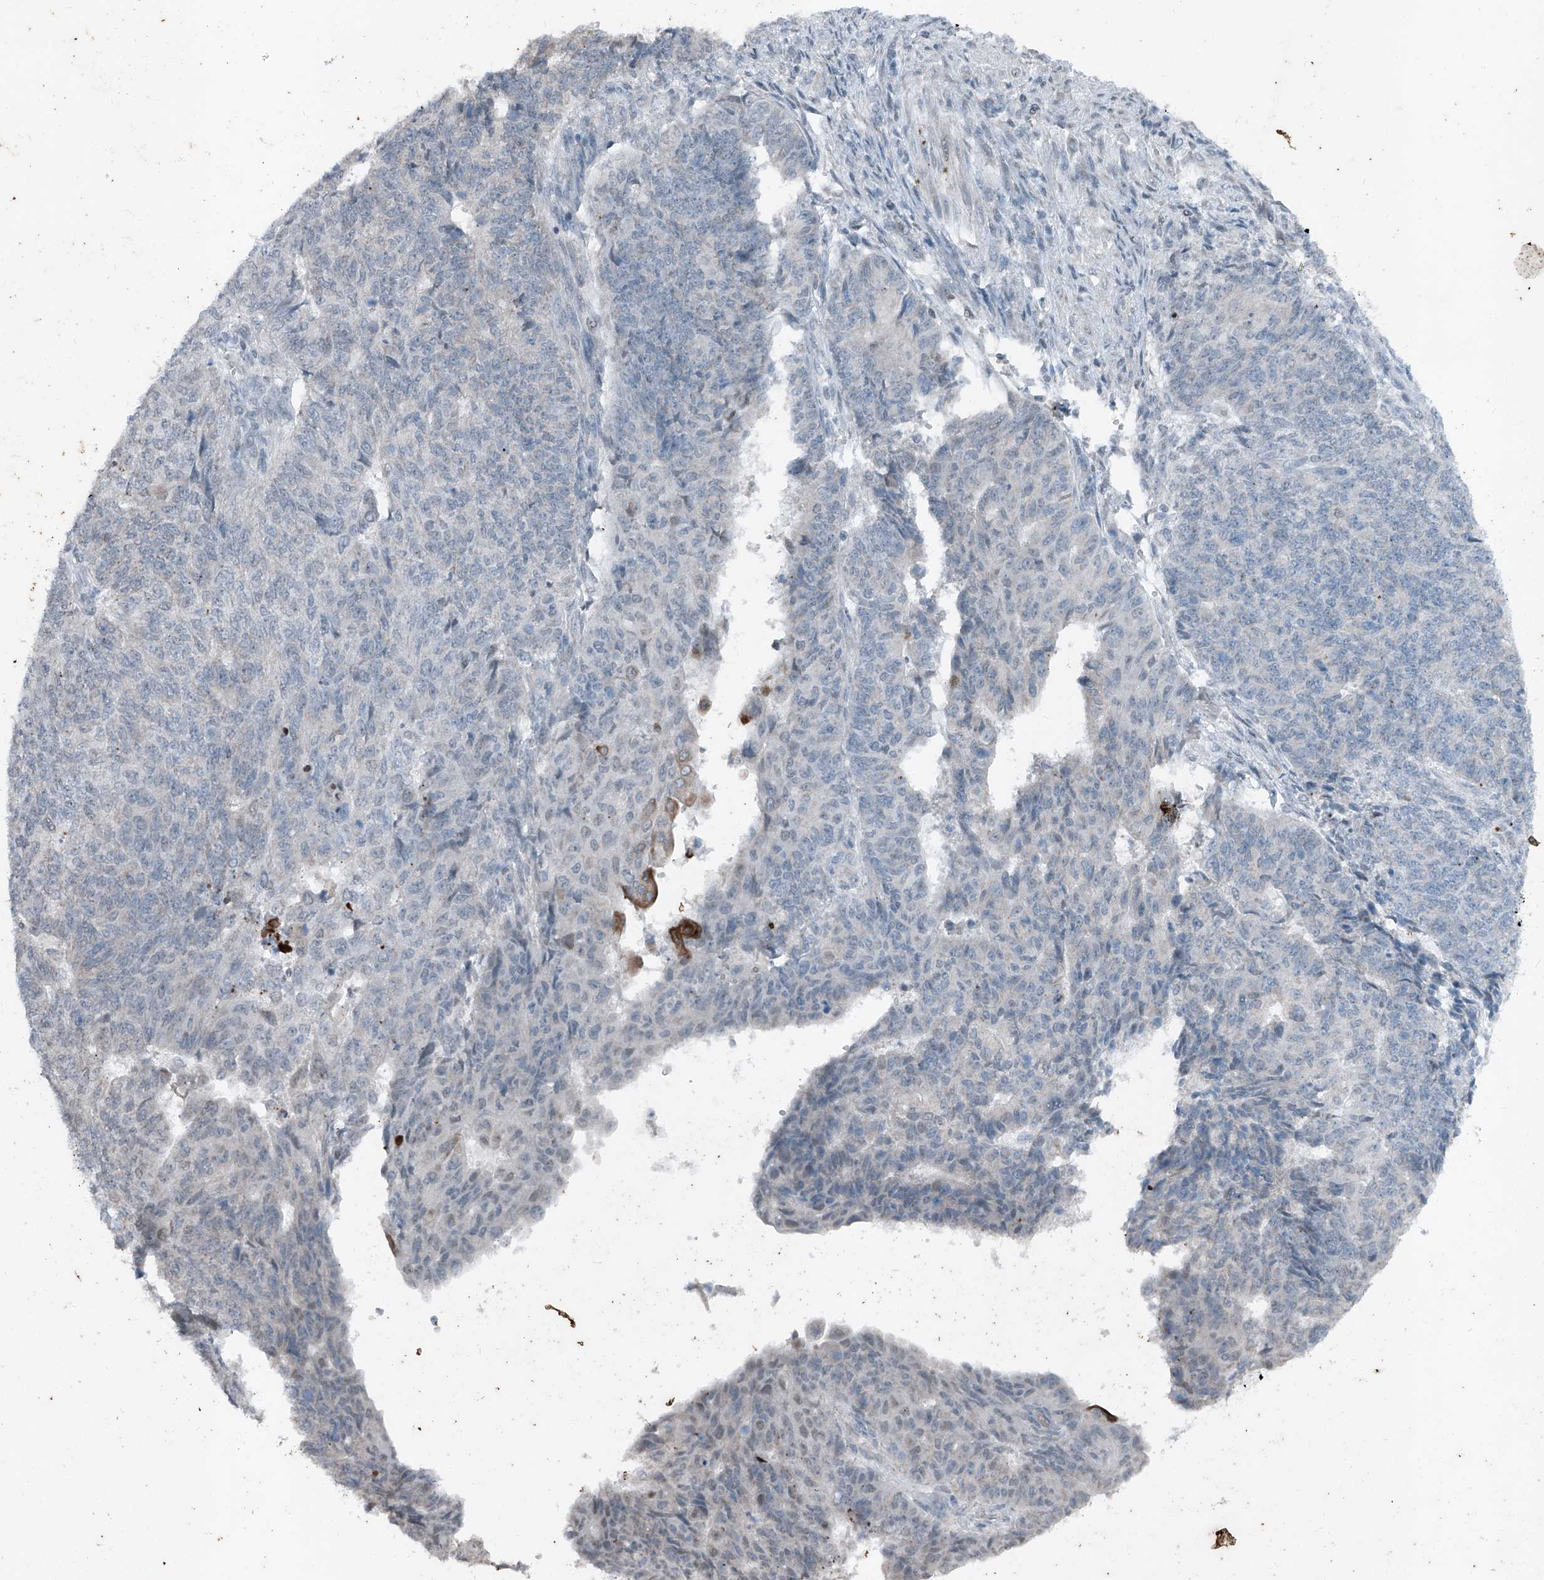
{"staining": {"intensity": "negative", "quantity": "none", "location": "none"}, "tissue": "endometrial cancer", "cell_type": "Tumor cells", "image_type": "cancer", "snomed": [{"axis": "morphology", "description": "Adenocarcinoma, NOS"}, {"axis": "topography", "description": "Endometrium"}], "caption": "Immunohistochemistry micrograph of neoplastic tissue: adenocarcinoma (endometrial) stained with DAB (3,3'-diaminobenzidine) displays no significant protein staining in tumor cells.", "gene": "DYRK1B", "patient": {"sex": "female", "age": 32}}